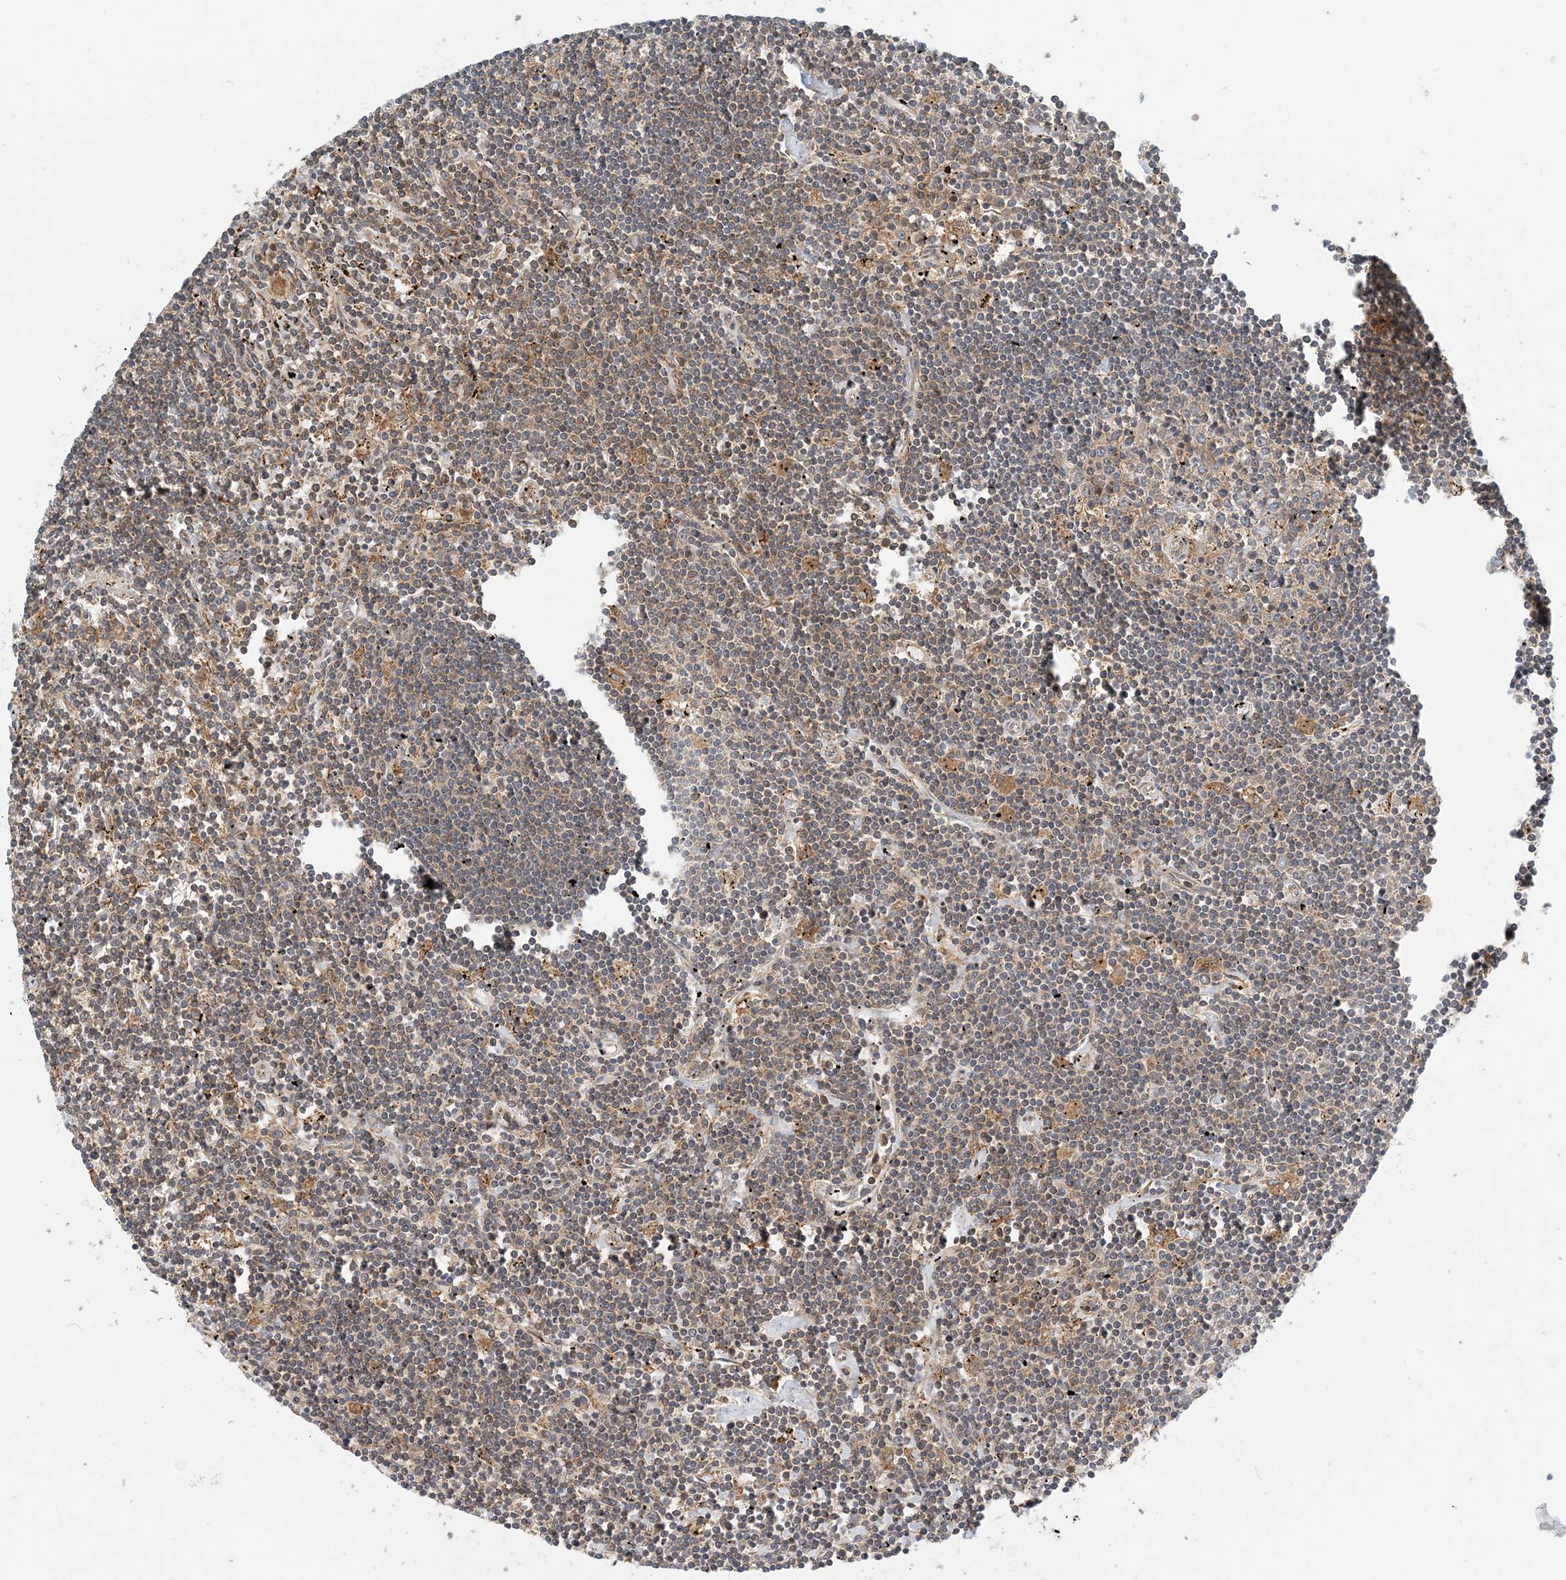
{"staining": {"intensity": "negative", "quantity": "none", "location": "none"}, "tissue": "lymphoma", "cell_type": "Tumor cells", "image_type": "cancer", "snomed": [{"axis": "morphology", "description": "Malignant lymphoma, non-Hodgkin's type, Low grade"}, {"axis": "topography", "description": "Spleen"}], "caption": "Malignant lymphoma, non-Hodgkin's type (low-grade) was stained to show a protein in brown. There is no significant expression in tumor cells. (Brightfield microscopy of DAB (3,3'-diaminobenzidine) immunohistochemistry (IHC) at high magnification).", "gene": "COLEC11", "patient": {"sex": "male", "age": 76}}